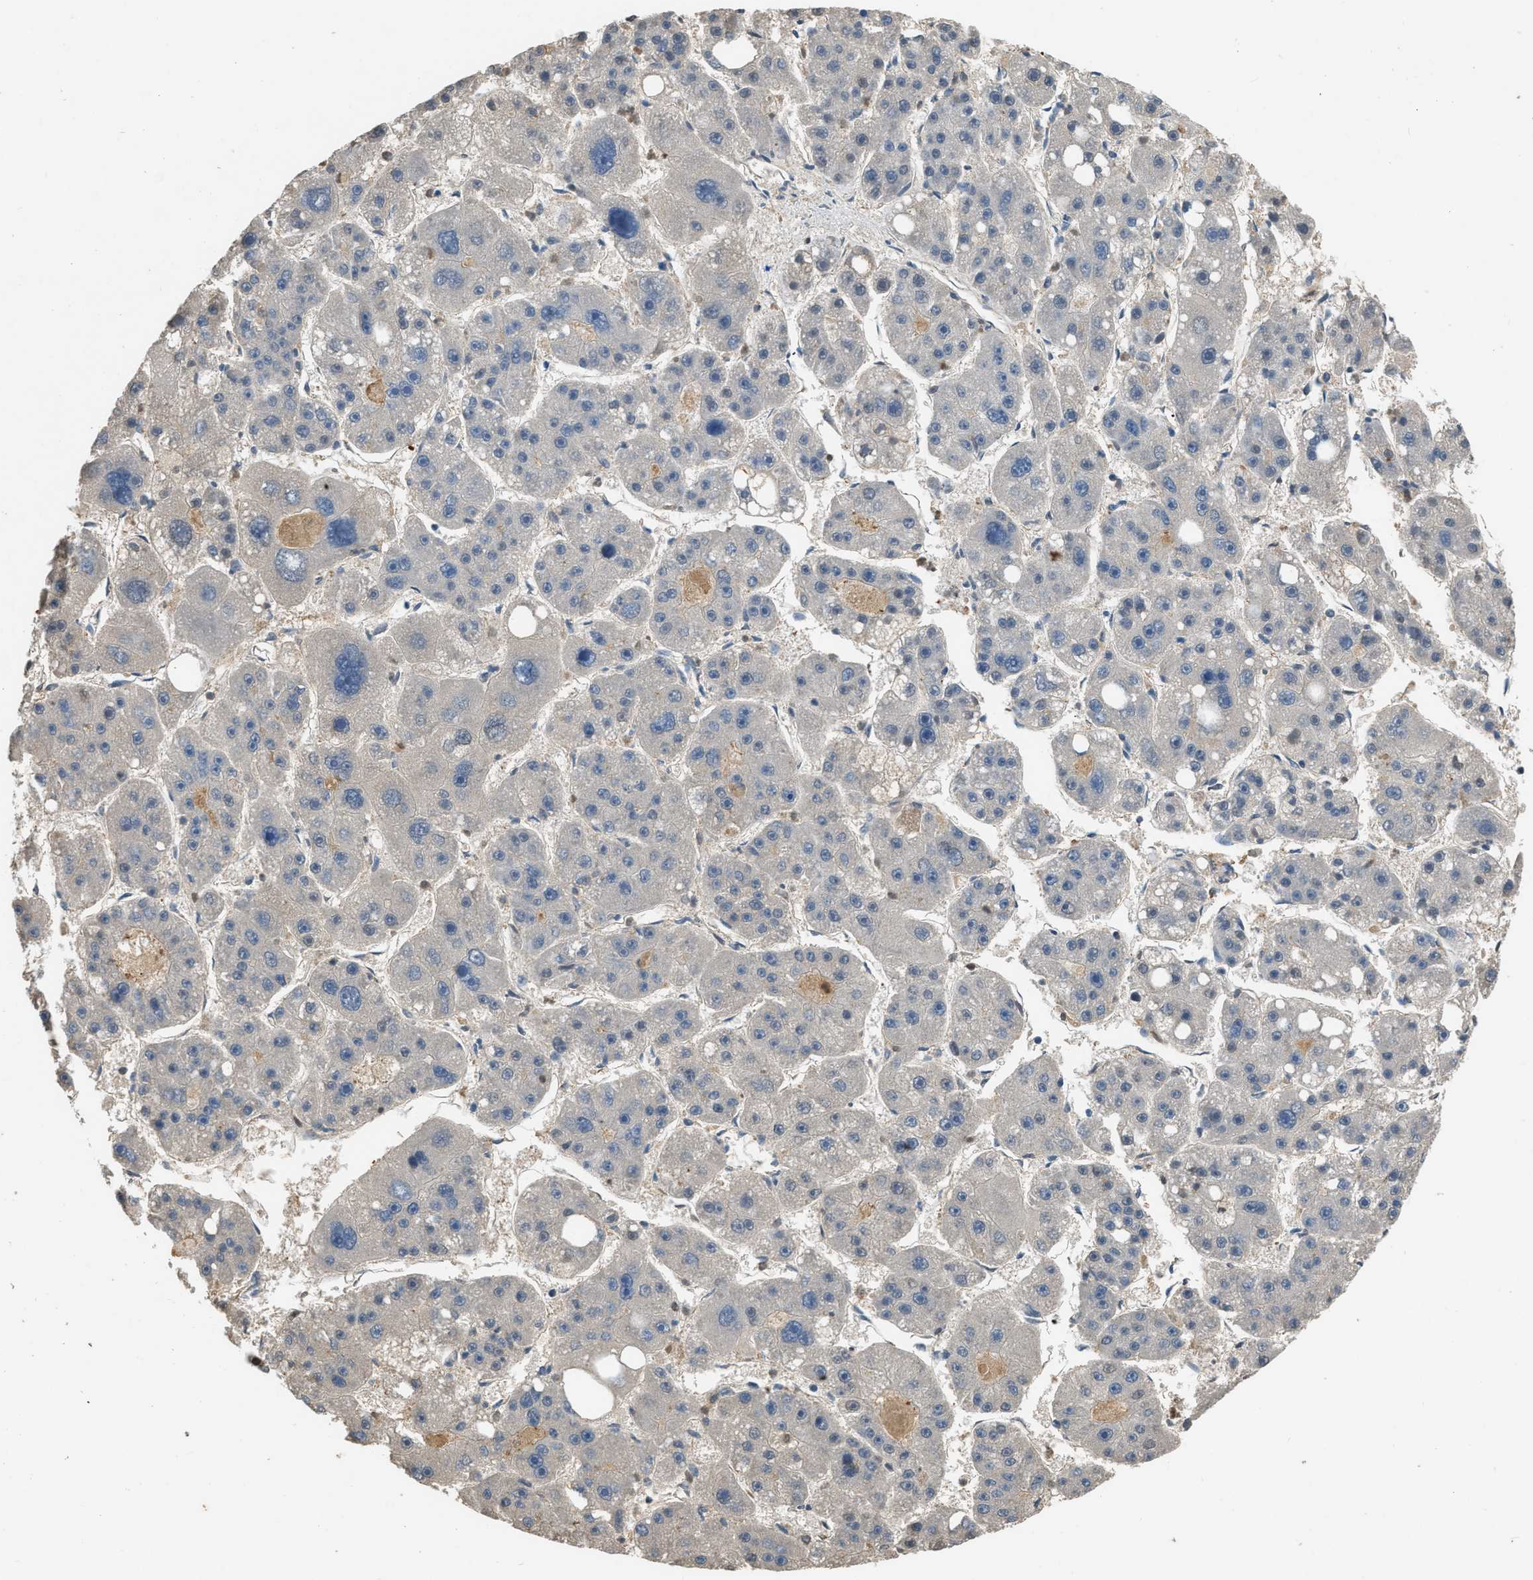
{"staining": {"intensity": "negative", "quantity": "none", "location": "none"}, "tissue": "liver cancer", "cell_type": "Tumor cells", "image_type": "cancer", "snomed": [{"axis": "morphology", "description": "Carcinoma, Hepatocellular, NOS"}, {"axis": "topography", "description": "Liver"}], "caption": "A histopathology image of hepatocellular carcinoma (liver) stained for a protein displays no brown staining in tumor cells.", "gene": "STC1", "patient": {"sex": "female", "age": 61}}